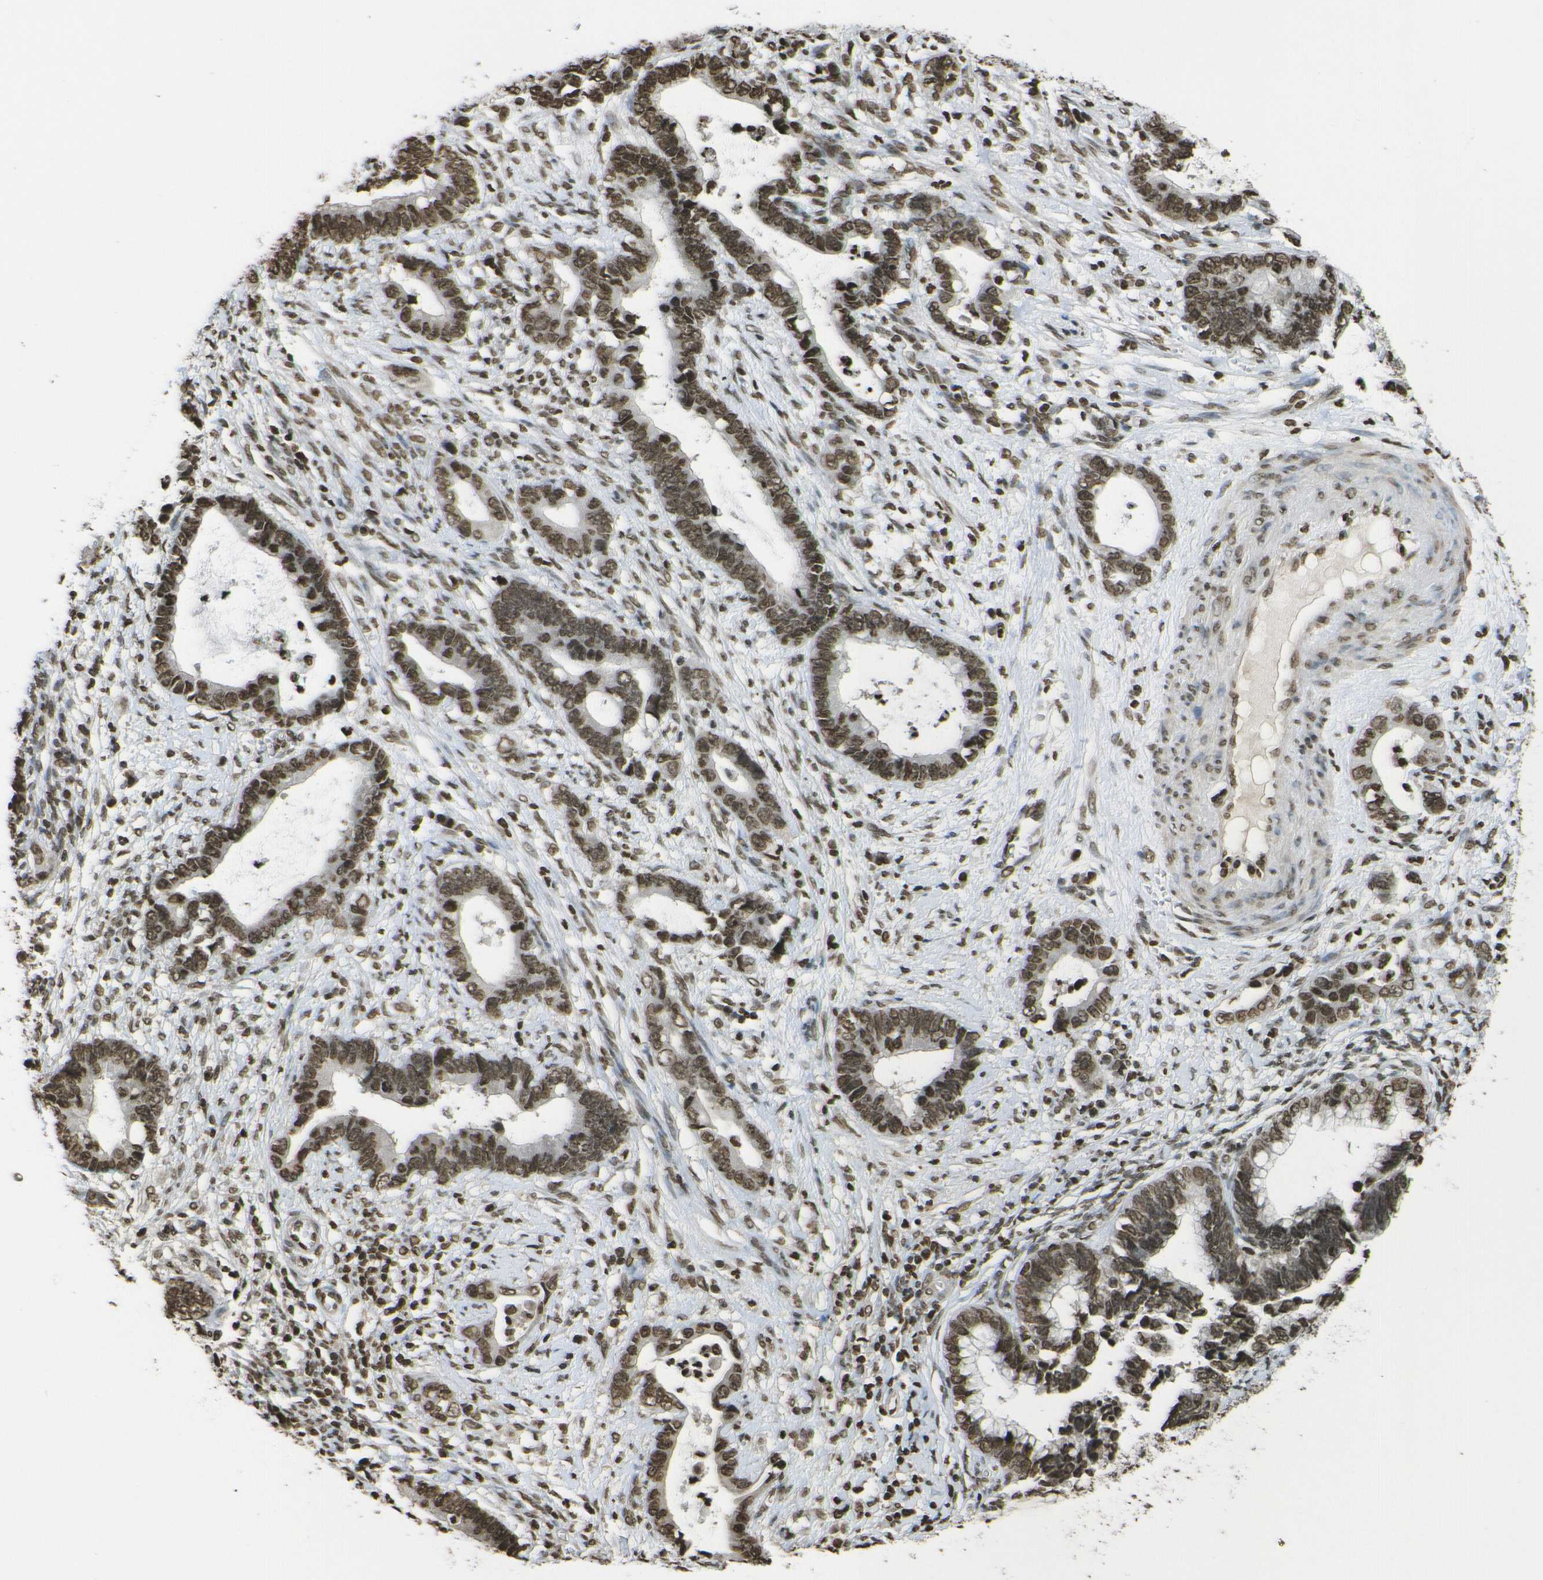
{"staining": {"intensity": "moderate", "quantity": ">75%", "location": "nuclear"}, "tissue": "cervical cancer", "cell_type": "Tumor cells", "image_type": "cancer", "snomed": [{"axis": "morphology", "description": "Adenocarcinoma, NOS"}, {"axis": "topography", "description": "Cervix"}], "caption": "Approximately >75% of tumor cells in adenocarcinoma (cervical) display moderate nuclear protein expression as visualized by brown immunohistochemical staining.", "gene": "H4C16", "patient": {"sex": "female", "age": 44}}